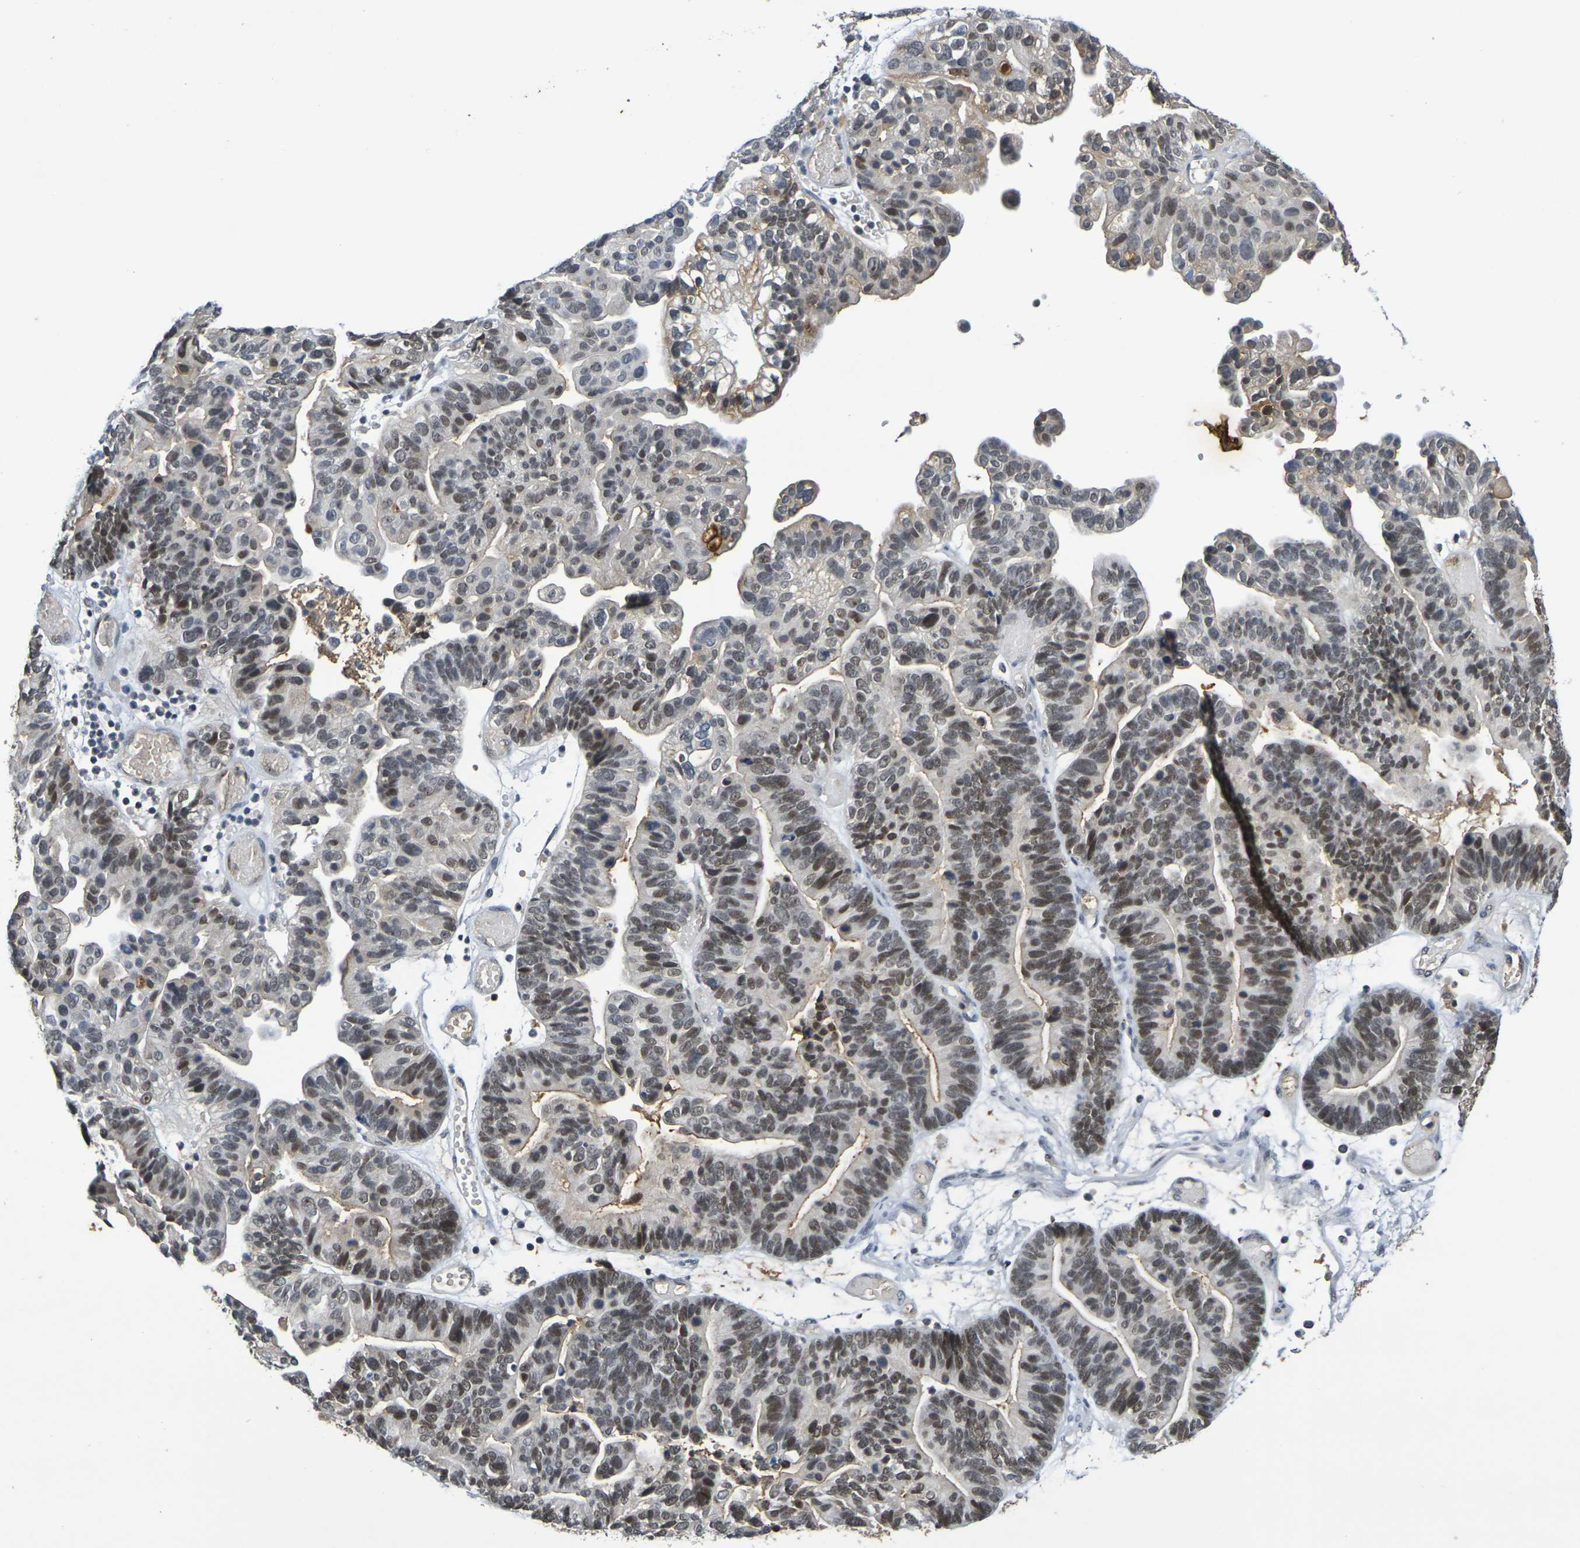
{"staining": {"intensity": "moderate", "quantity": ">75%", "location": "nuclear"}, "tissue": "ovarian cancer", "cell_type": "Tumor cells", "image_type": "cancer", "snomed": [{"axis": "morphology", "description": "Cystadenocarcinoma, serous, NOS"}, {"axis": "topography", "description": "Ovary"}], "caption": "Serous cystadenocarcinoma (ovarian) tissue demonstrates moderate nuclear staining in about >75% of tumor cells", "gene": "TERF2", "patient": {"sex": "female", "age": 56}}